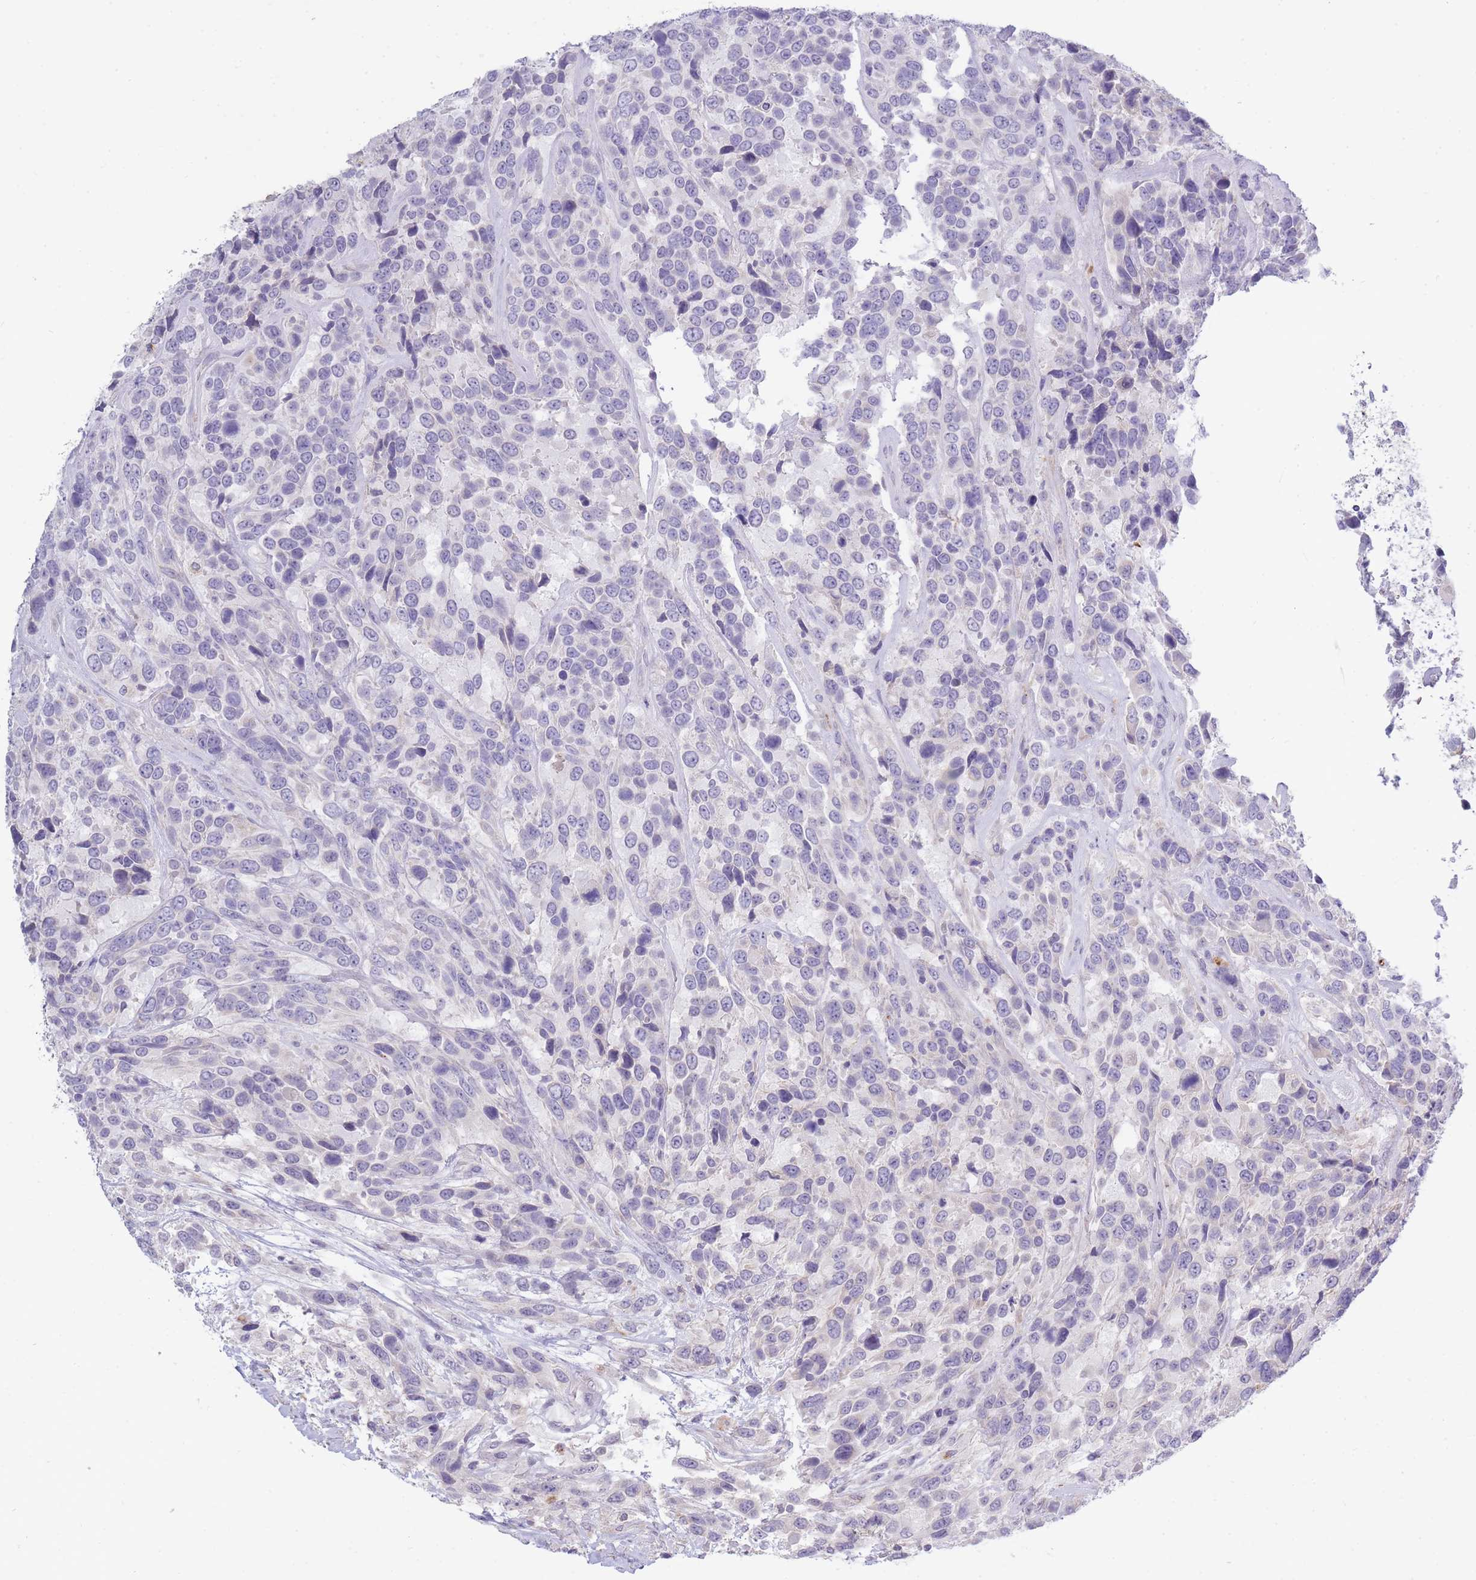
{"staining": {"intensity": "negative", "quantity": "none", "location": "none"}, "tissue": "urothelial cancer", "cell_type": "Tumor cells", "image_type": "cancer", "snomed": [{"axis": "morphology", "description": "Urothelial carcinoma, High grade"}, {"axis": "topography", "description": "Urinary bladder"}], "caption": "Tumor cells are negative for brown protein staining in urothelial carcinoma (high-grade).", "gene": "TRIM61", "patient": {"sex": "female", "age": 70}}